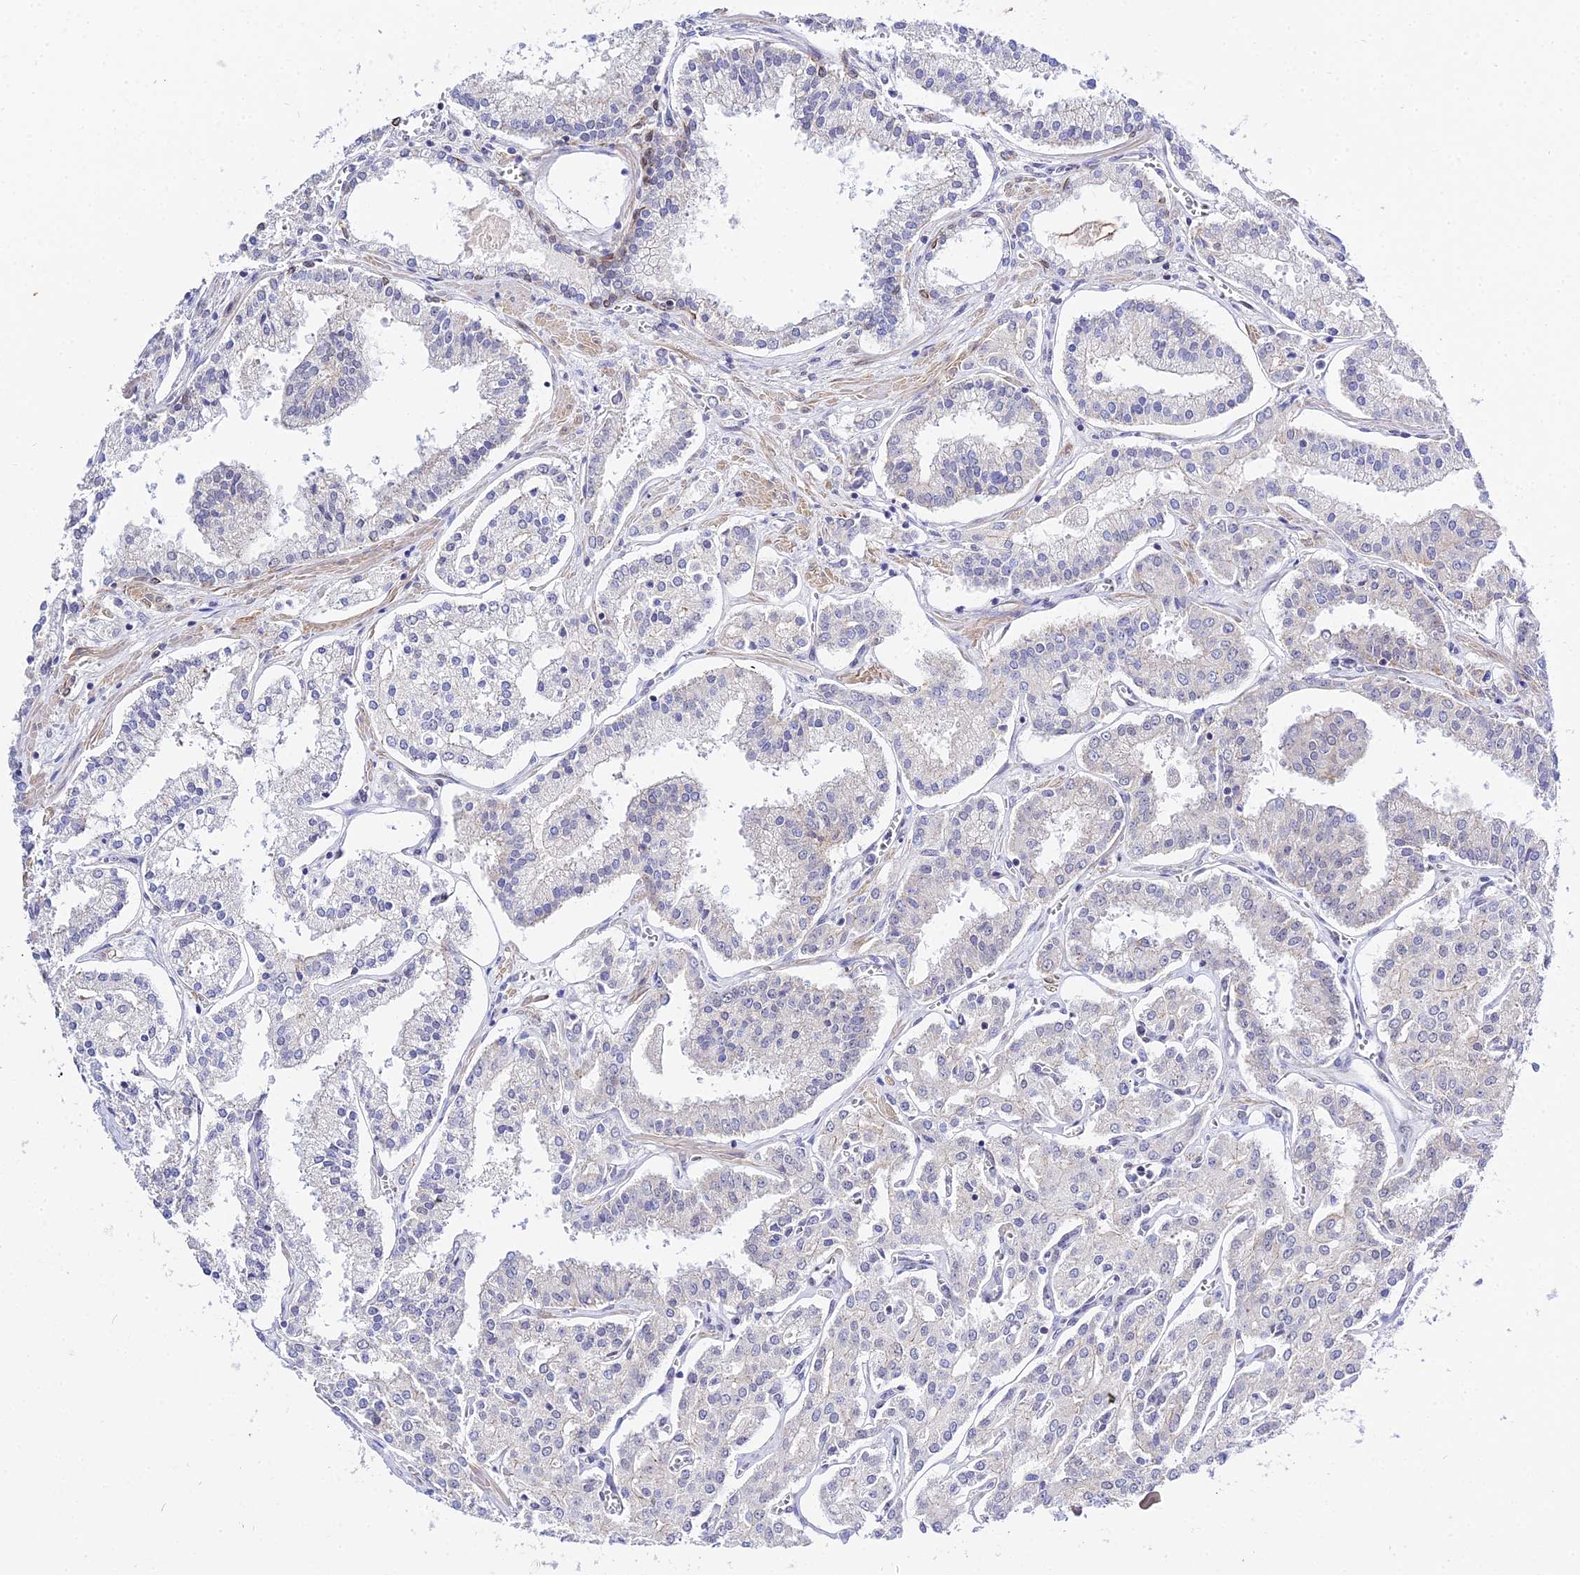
{"staining": {"intensity": "negative", "quantity": "none", "location": "none"}, "tissue": "prostate cancer", "cell_type": "Tumor cells", "image_type": "cancer", "snomed": [{"axis": "morphology", "description": "Adenocarcinoma, High grade"}, {"axis": "topography", "description": "Prostate"}], "caption": "Immunohistochemistry (IHC) photomicrograph of human adenocarcinoma (high-grade) (prostate) stained for a protein (brown), which exhibits no positivity in tumor cells. (DAB (3,3'-diaminobenzidine) immunohistochemistry visualized using brightfield microscopy, high magnification).", "gene": "ZNF628", "patient": {"sex": "male", "age": 71}}